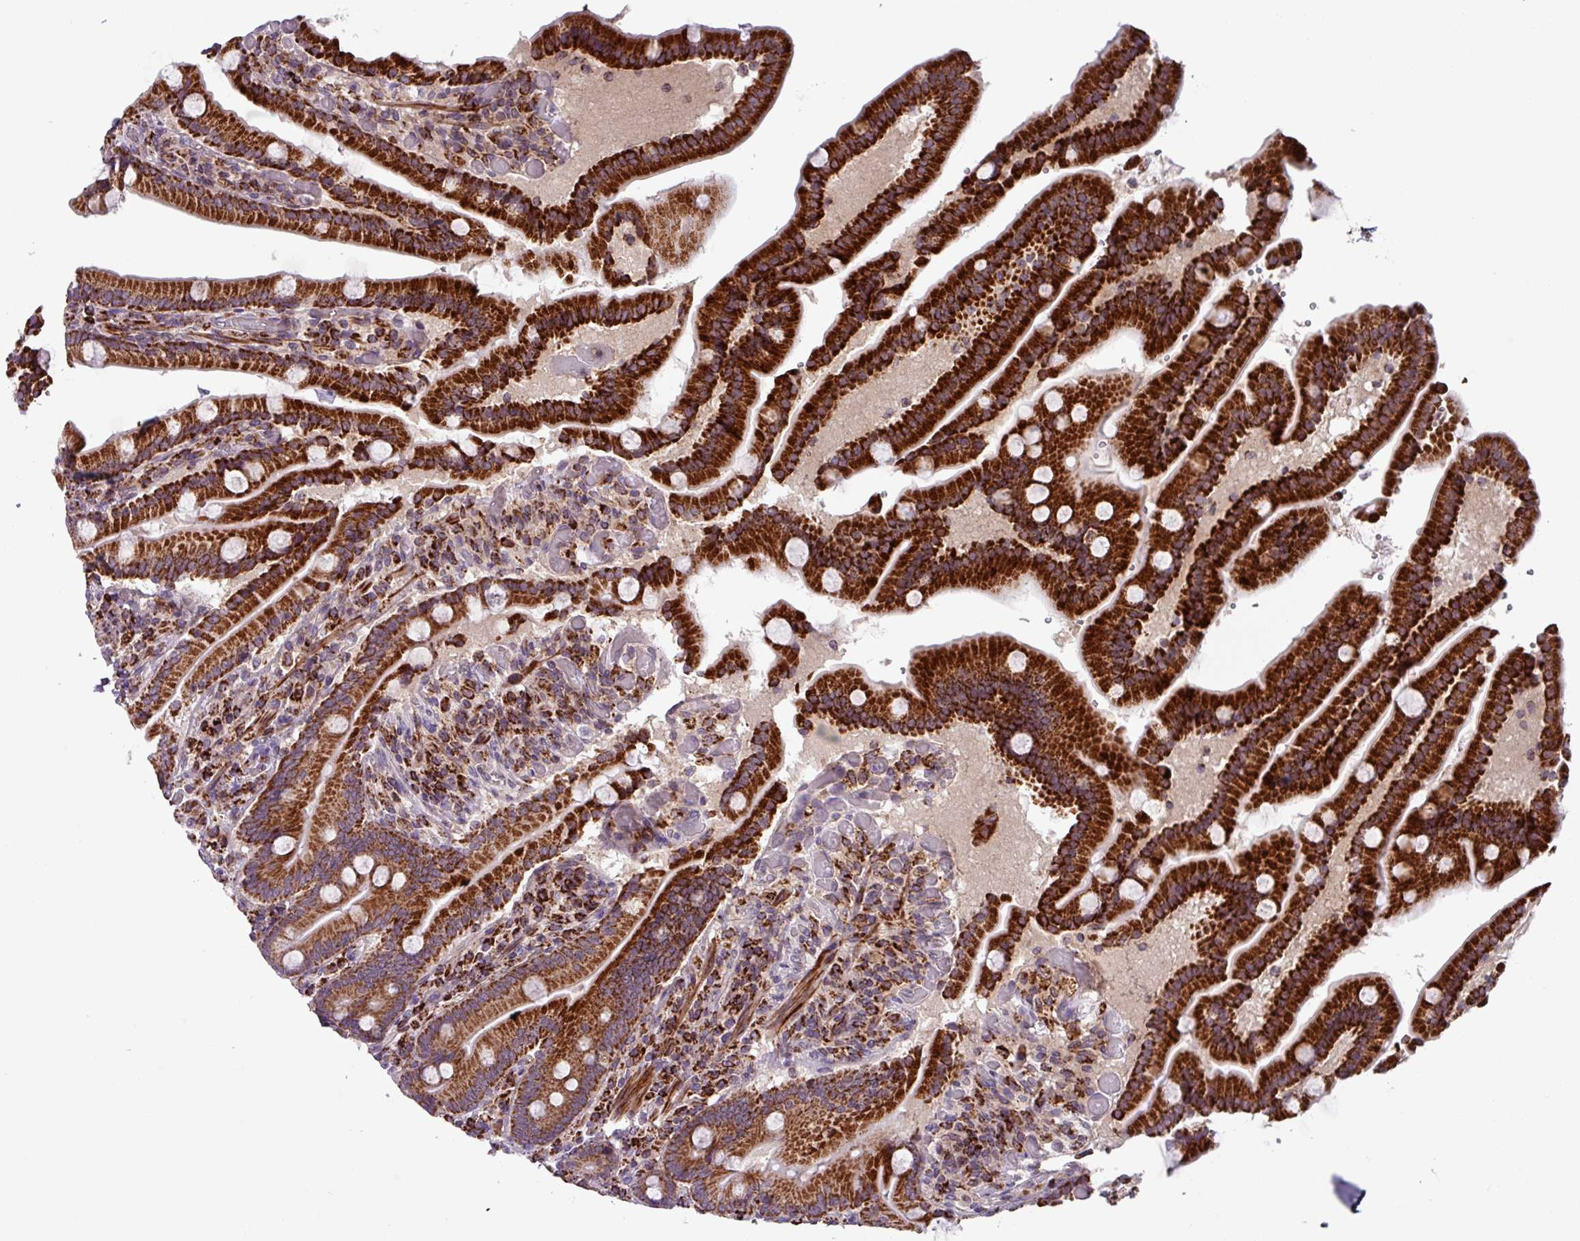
{"staining": {"intensity": "strong", "quantity": ">75%", "location": "cytoplasmic/membranous"}, "tissue": "duodenum", "cell_type": "Glandular cells", "image_type": "normal", "snomed": [{"axis": "morphology", "description": "Normal tissue, NOS"}, {"axis": "topography", "description": "Duodenum"}], "caption": "DAB immunohistochemical staining of unremarkable duodenum demonstrates strong cytoplasmic/membranous protein positivity in about >75% of glandular cells. The protein is shown in brown color, while the nuclei are stained blue.", "gene": "AKIRIN1", "patient": {"sex": "female", "age": 62}}